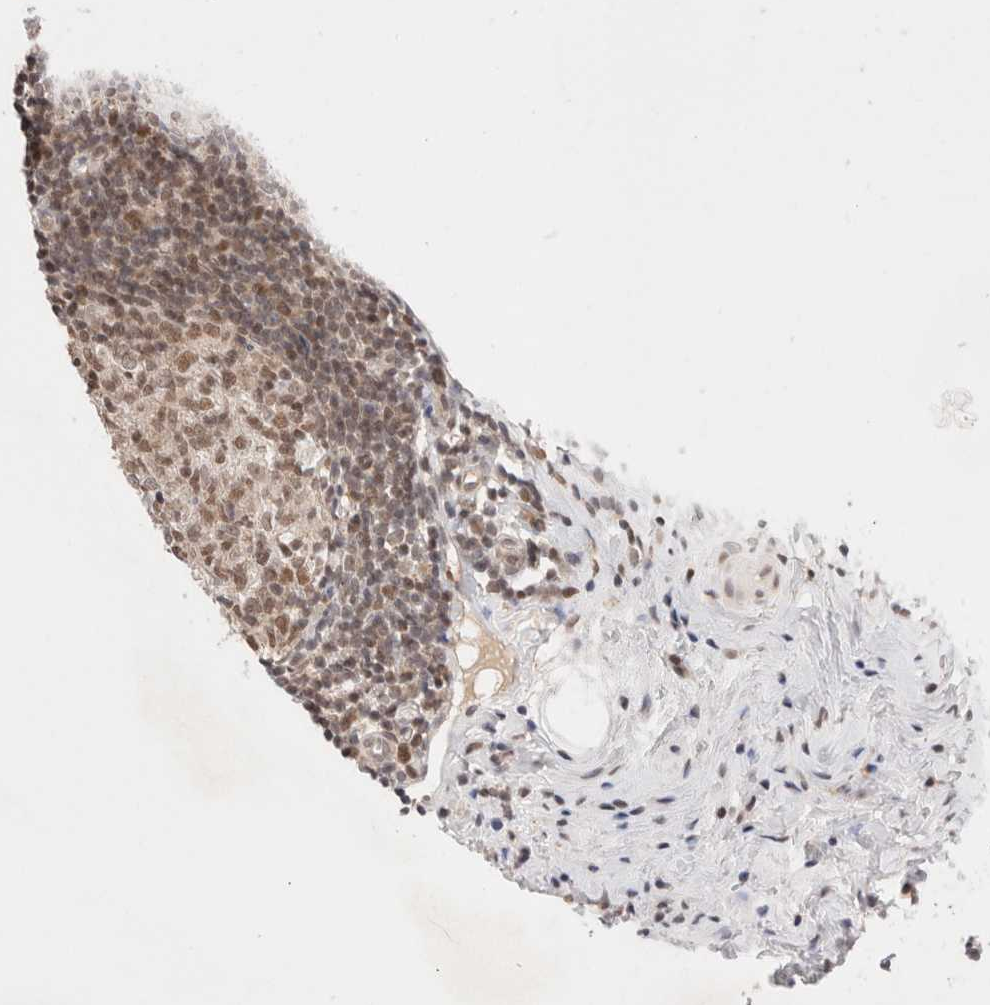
{"staining": {"intensity": "moderate", "quantity": ">75%", "location": "nuclear"}, "tissue": "appendix", "cell_type": "Glandular cells", "image_type": "normal", "snomed": [{"axis": "morphology", "description": "Normal tissue, NOS"}, {"axis": "topography", "description": "Appendix"}], "caption": "The immunohistochemical stain labels moderate nuclear expression in glandular cells of normal appendix.", "gene": "GATAD2A", "patient": {"sex": "female", "age": 20}}